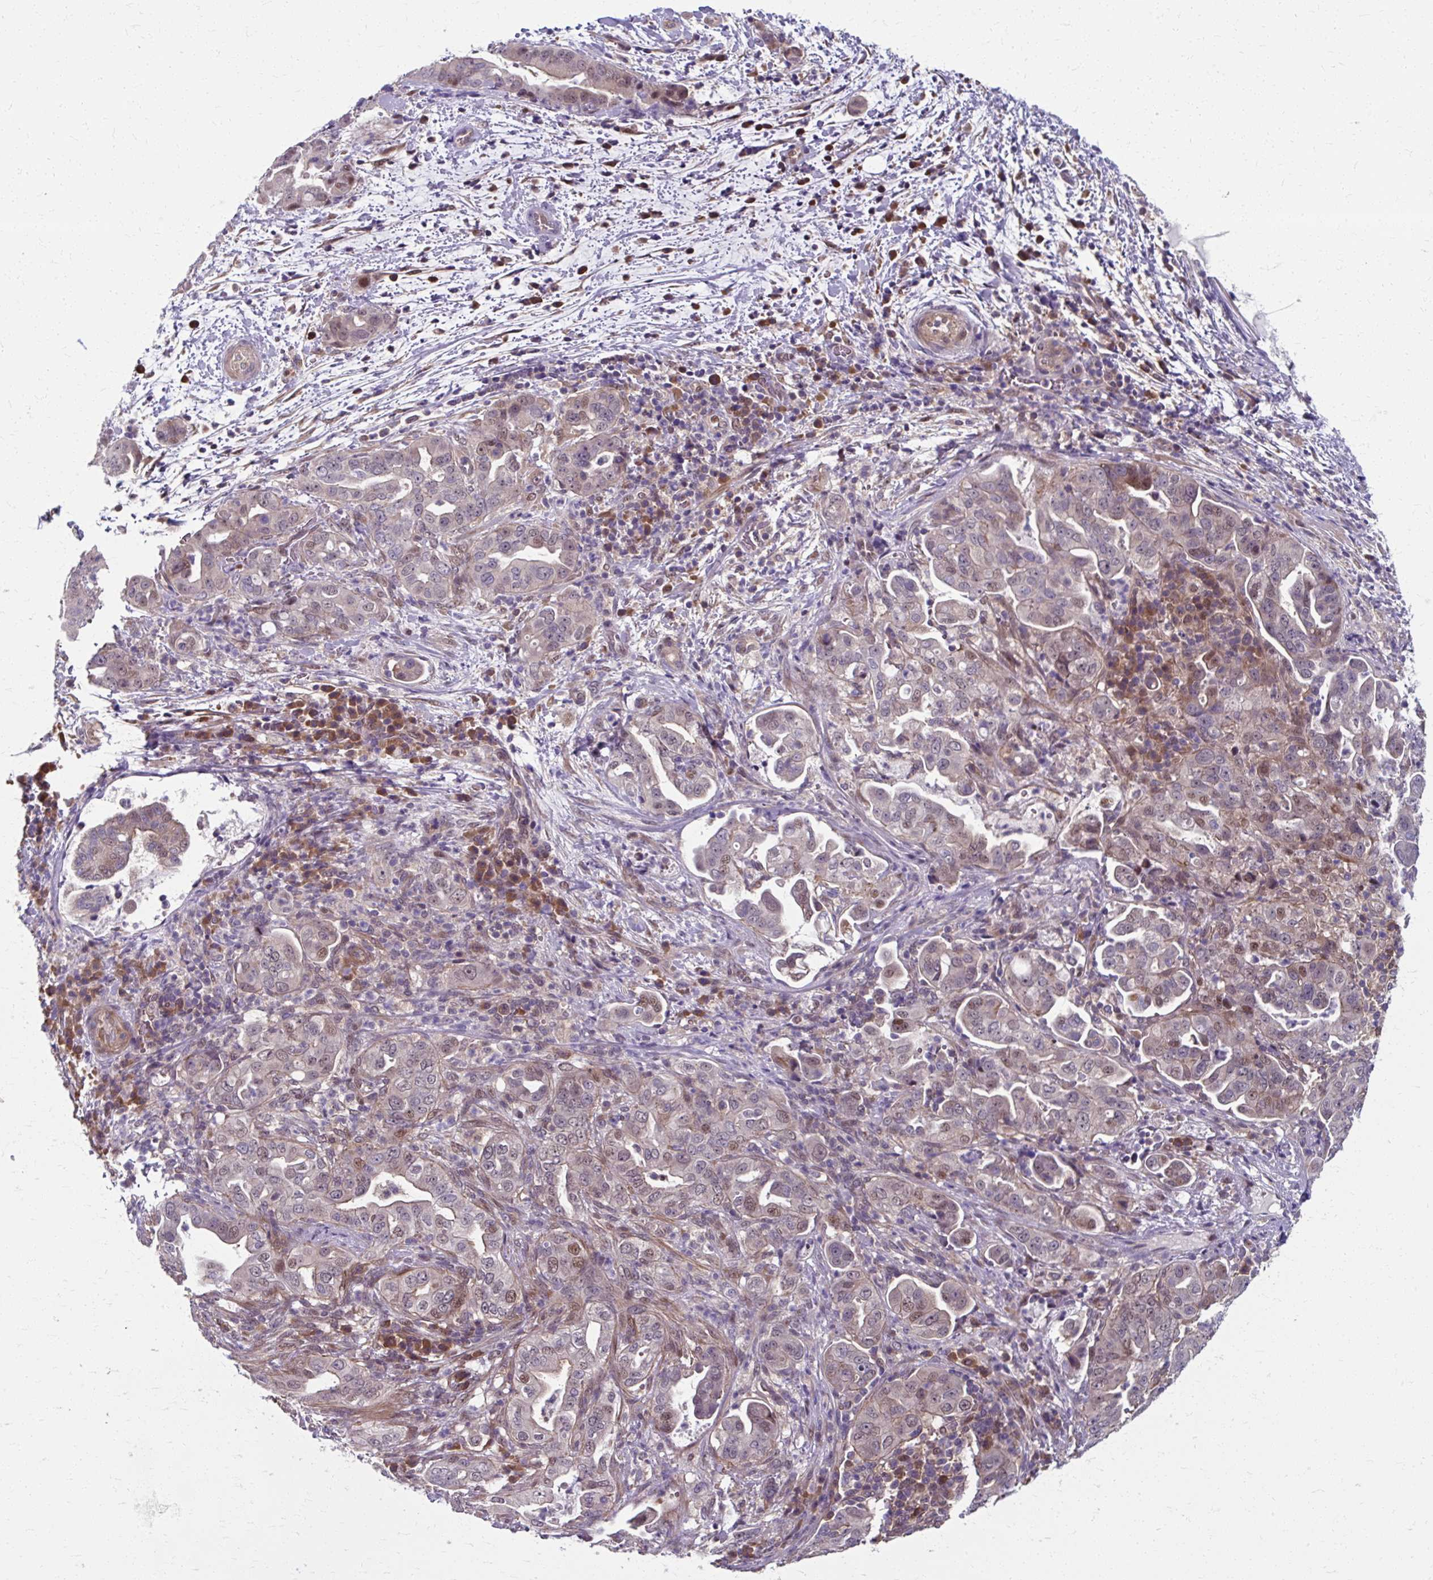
{"staining": {"intensity": "weak", "quantity": "25%-75%", "location": "nuclear"}, "tissue": "pancreatic cancer", "cell_type": "Tumor cells", "image_type": "cancer", "snomed": [{"axis": "morphology", "description": "Normal tissue, NOS"}, {"axis": "morphology", "description": "Adenocarcinoma, NOS"}, {"axis": "topography", "description": "Lymph node"}, {"axis": "topography", "description": "Pancreas"}], "caption": "Adenocarcinoma (pancreatic) tissue demonstrates weak nuclear expression in approximately 25%-75% of tumor cells, visualized by immunohistochemistry.", "gene": "ZNF555", "patient": {"sex": "female", "age": 67}}